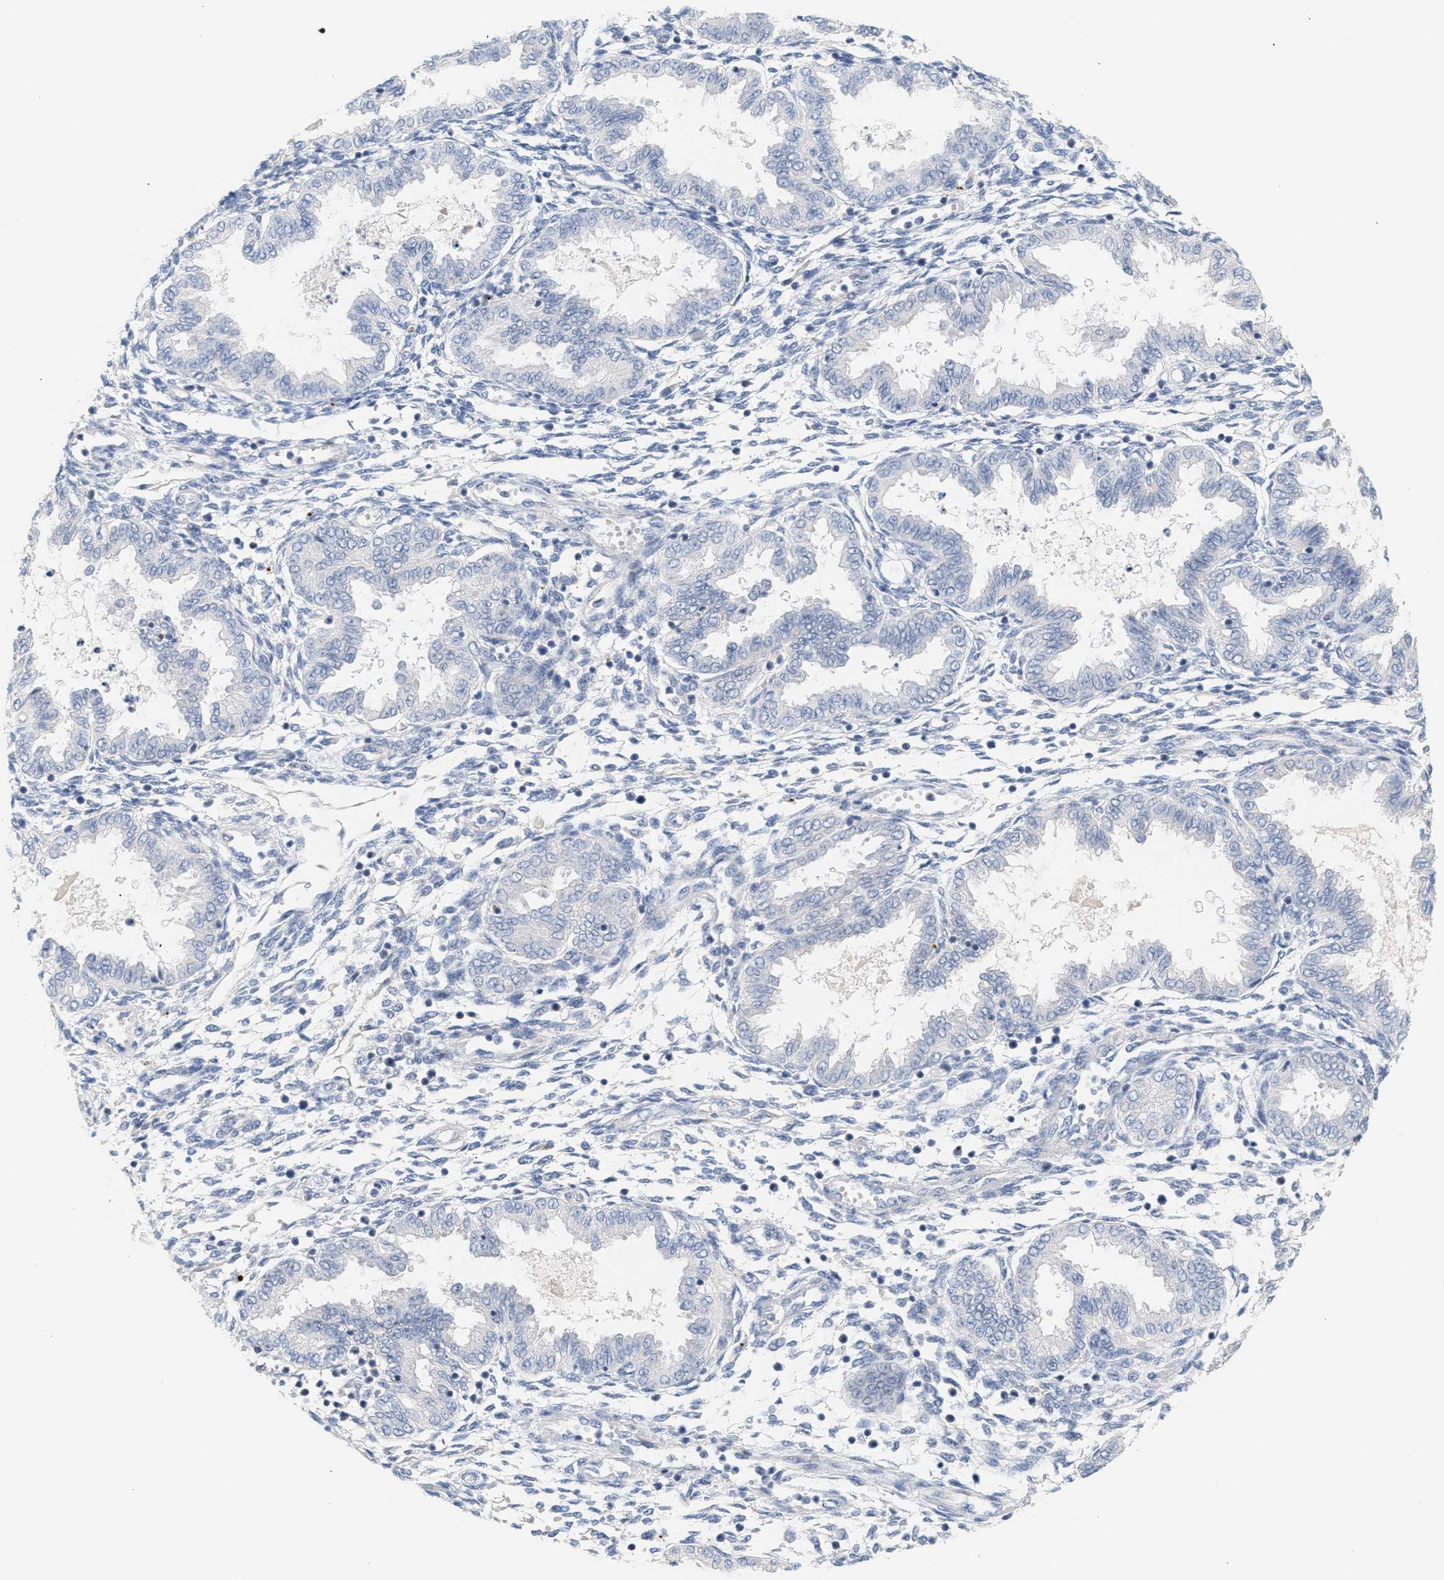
{"staining": {"intensity": "negative", "quantity": "none", "location": "none"}, "tissue": "endometrium", "cell_type": "Cells in endometrial stroma", "image_type": "normal", "snomed": [{"axis": "morphology", "description": "Normal tissue, NOS"}, {"axis": "topography", "description": "Endometrium"}], "caption": "A photomicrograph of endometrium stained for a protein shows no brown staining in cells in endometrial stroma. The staining is performed using DAB brown chromogen with nuclei counter-stained in using hematoxylin.", "gene": "LRCH1", "patient": {"sex": "female", "age": 33}}